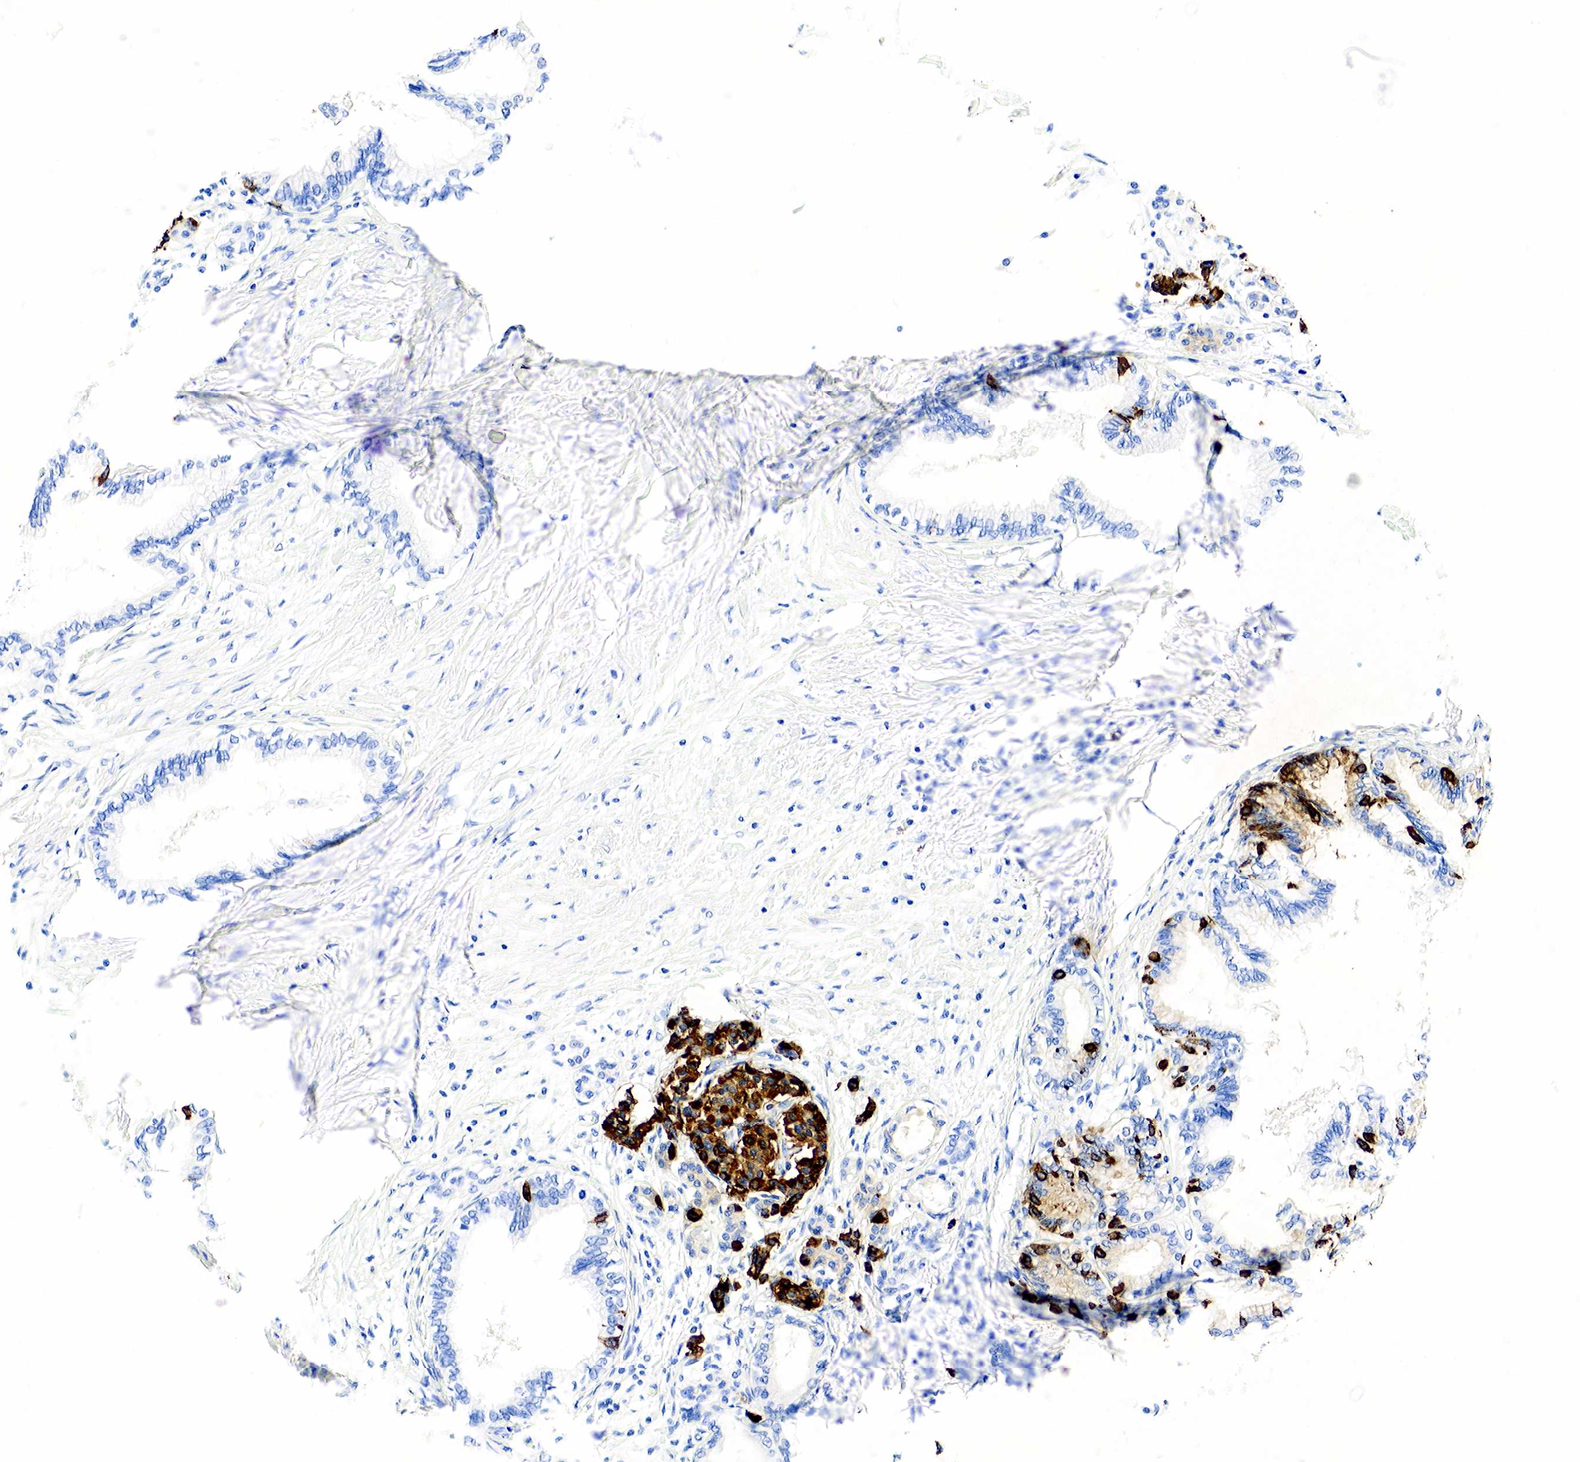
{"staining": {"intensity": "strong", "quantity": "25%-75%", "location": "cytoplasmic/membranous"}, "tissue": "pancreatic cancer", "cell_type": "Tumor cells", "image_type": "cancer", "snomed": [{"axis": "morphology", "description": "Adenocarcinoma, NOS"}, {"axis": "topography", "description": "Pancreas"}], "caption": "Protein expression analysis of adenocarcinoma (pancreatic) exhibits strong cytoplasmic/membranous expression in approximately 25%-75% of tumor cells.", "gene": "CHGA", "patient": {"sex": "female", "age": 64}}